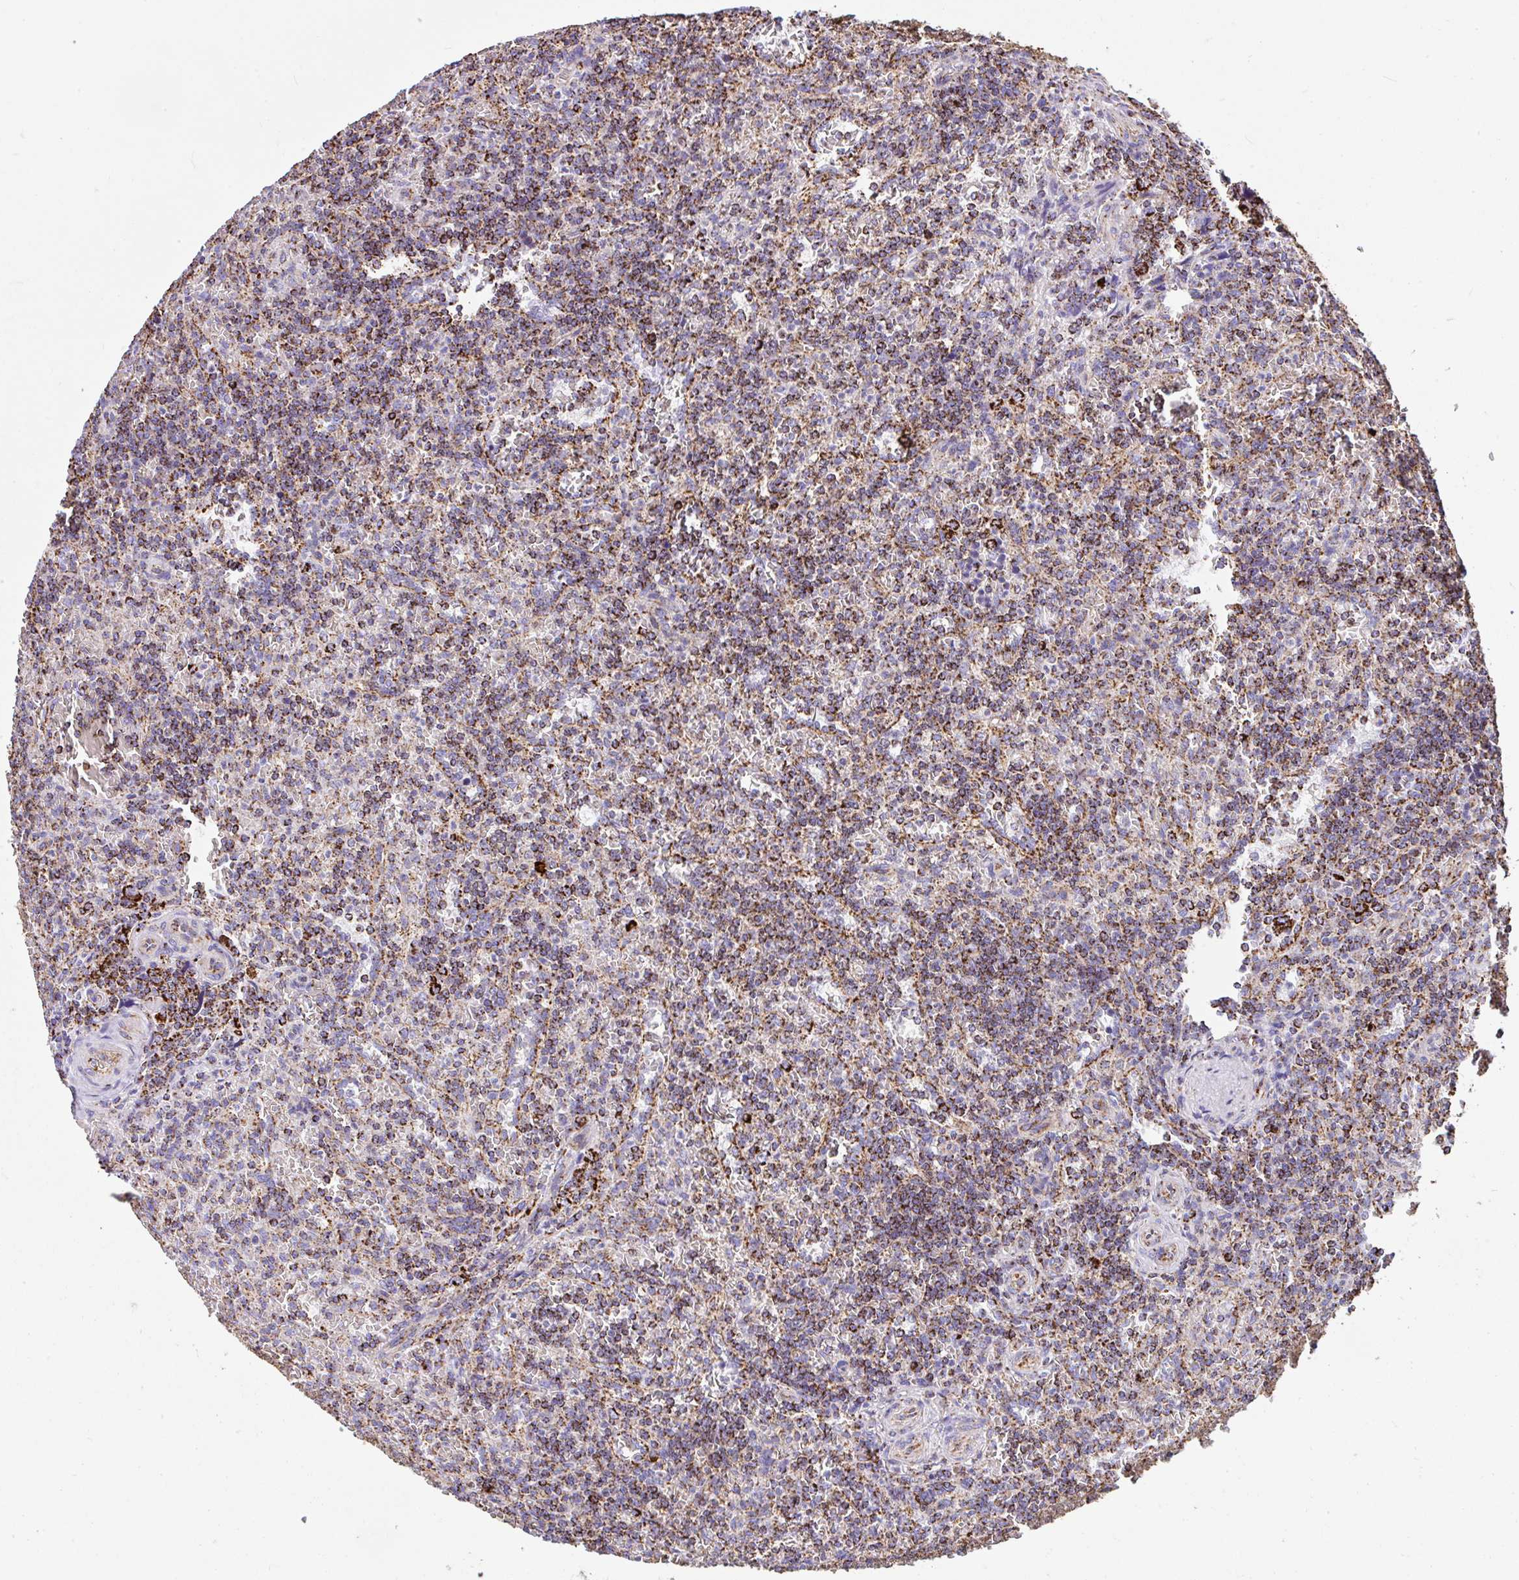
{"staining": {"intensity": "strong", "quantity": ">75%", "location": "cytoplasmic/membranous"}, "tissue": "lymphoma", "cell_type": "Tumor cells", "image_type": "cancer", "snomed": [{"axis": "morphology", "description": "Malignant lymphoma, non-Hodgkin's type, Low grade"}, {"axis": "topography", "description": "Spleen"}], "caption": "Strong cytoplasmic/membranous protein positivity is seen in approximately >75% of tumor cells in lymphoma.", "gene": "ANKRD33B", "patient": {"sex": "male", "age": 73}}